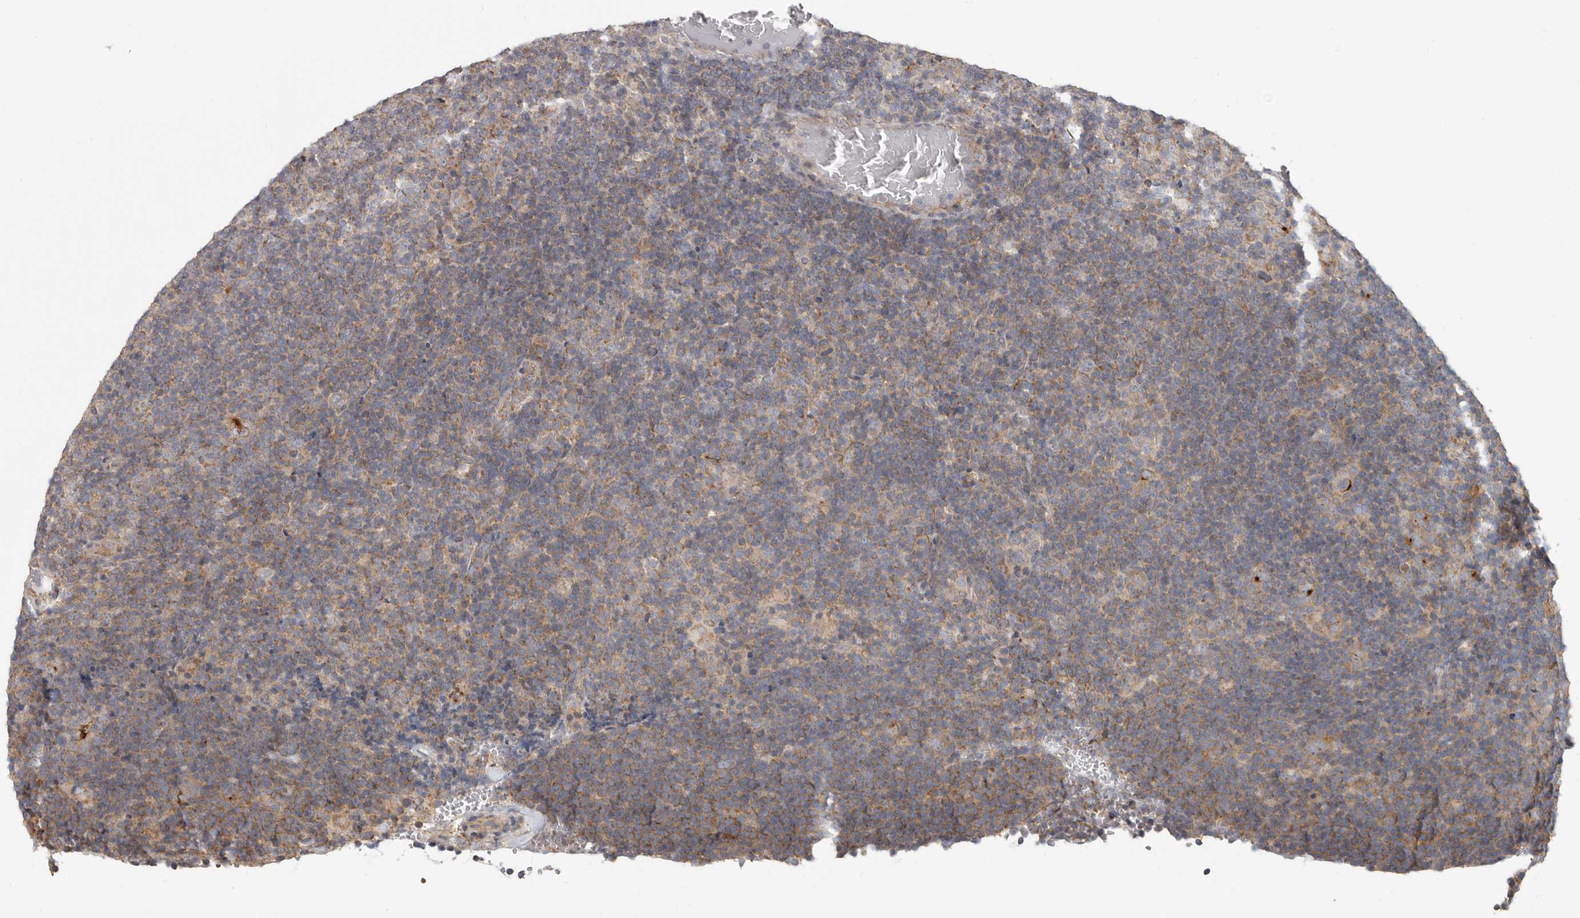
{"staining": {"intensity": "moderate", "quantity": "25%-75%", "location": "cytoplasmic/membranous"}, "tissue": "lymphoma", "cell_type": "Tumor cells", "image_type": "cancer", "snomed": [{"axis": "morphology", "description": "Hodgkin's disease, NOS"}, {"axis": "topography", "description": "Lymph node"}], "caption": "Immunohistochemical staining of lymphoma shows medium levels of moderate cytoplasmic/membranous staining in approximately 25%-75% of tumor cells.", "gene": "UNK", "patient": {"sex": "female", "age": 57}}